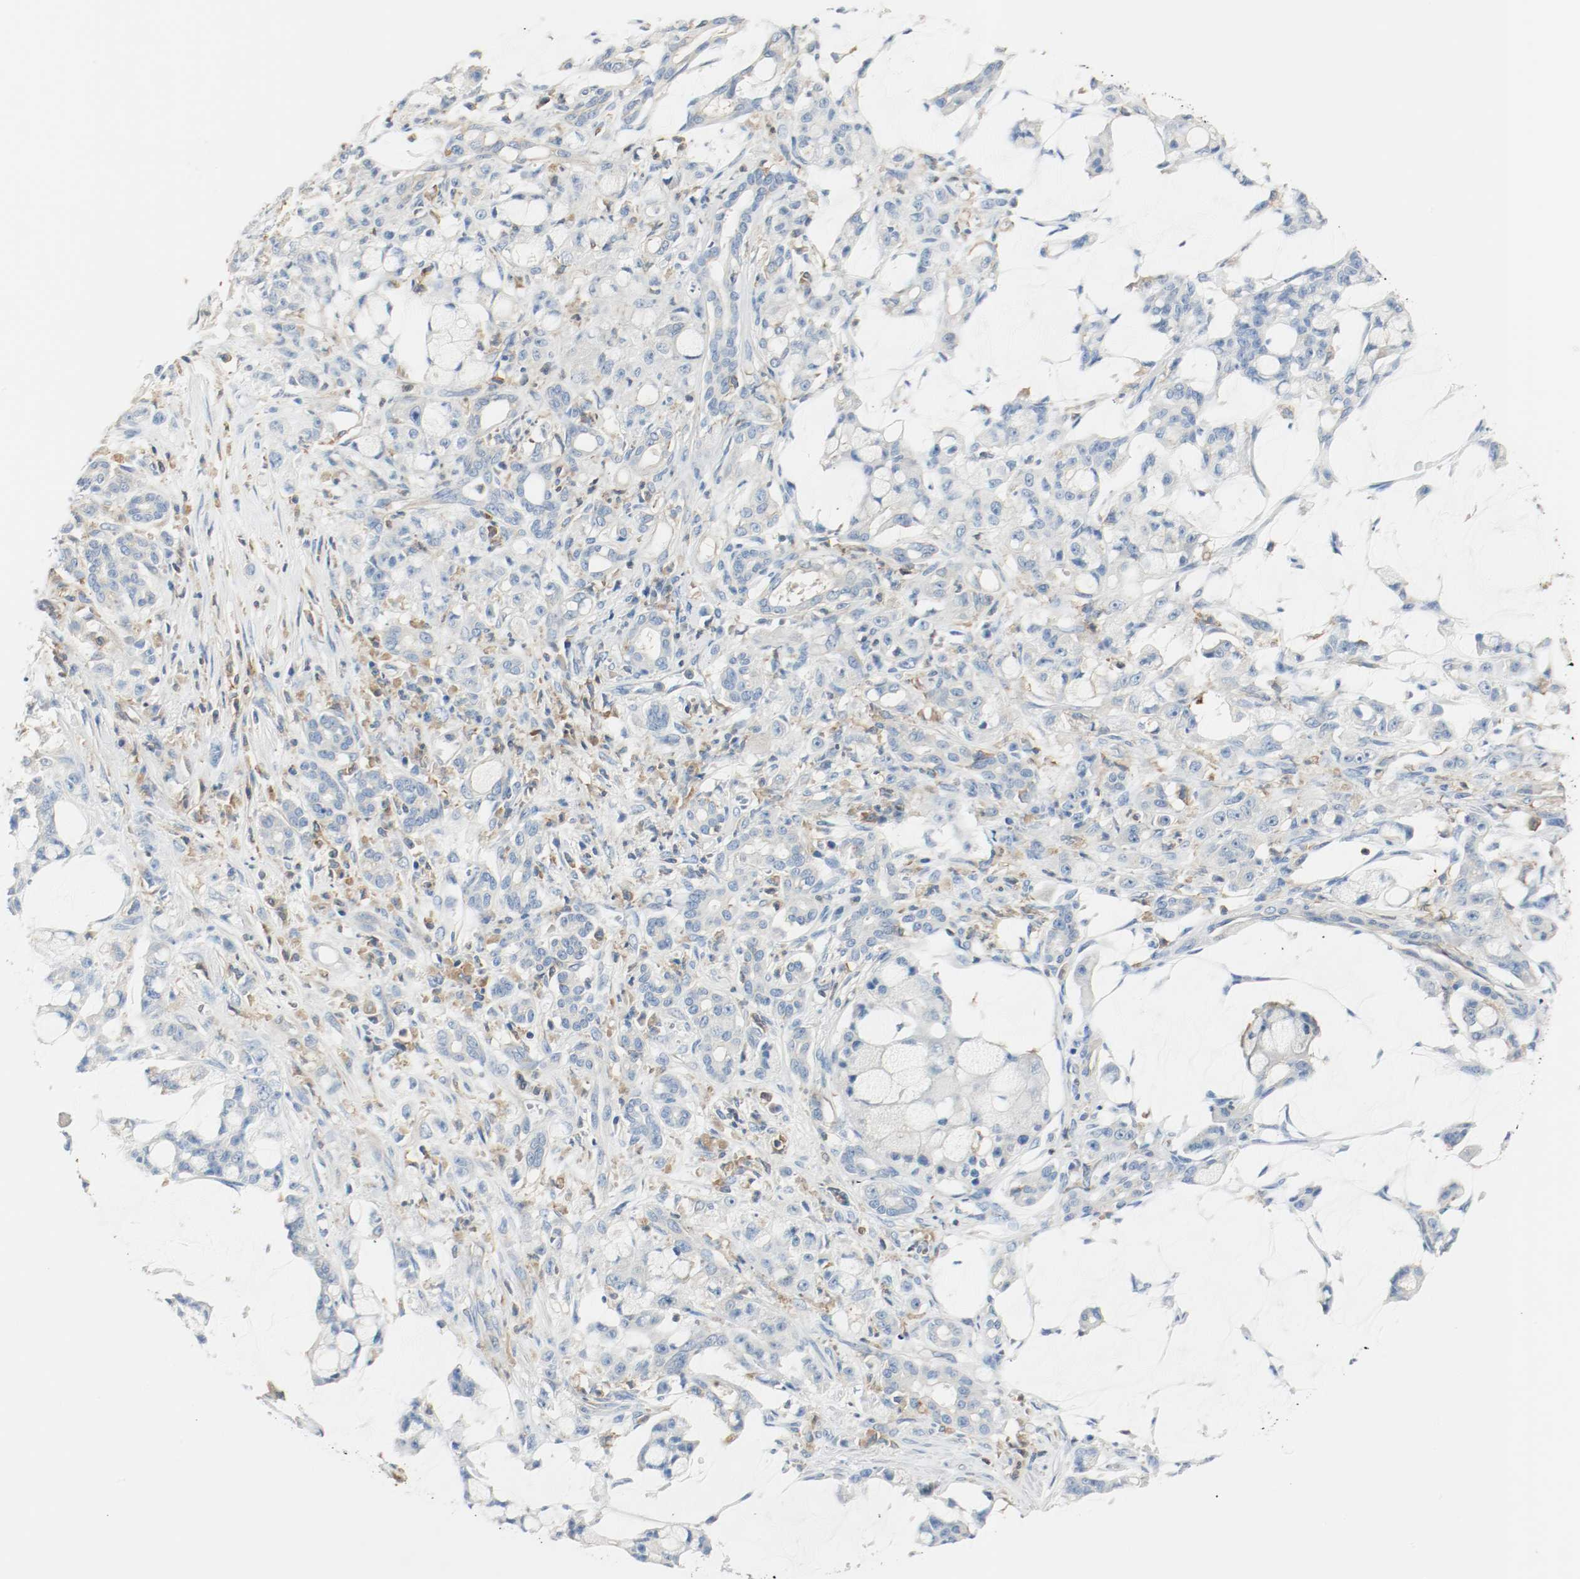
{"staining": {"intensity": "negative", "quantity": "none", "location": "none"}, "tissue": "pancreatic cancer", "cell_type": "Tumor cells", "image_type": "cancer", "snomed": [{"axis": "morphology", "description": "Adenocarcinoma, NOS"}, {"axis": "topography", "description": "Pancreas"}], "caption": "Pancreatic cancer stained for a protein using IHC shows no expression tumor cells.", "gene": "ARPC1B", "patient": {"sex": "female", "age": 73}}